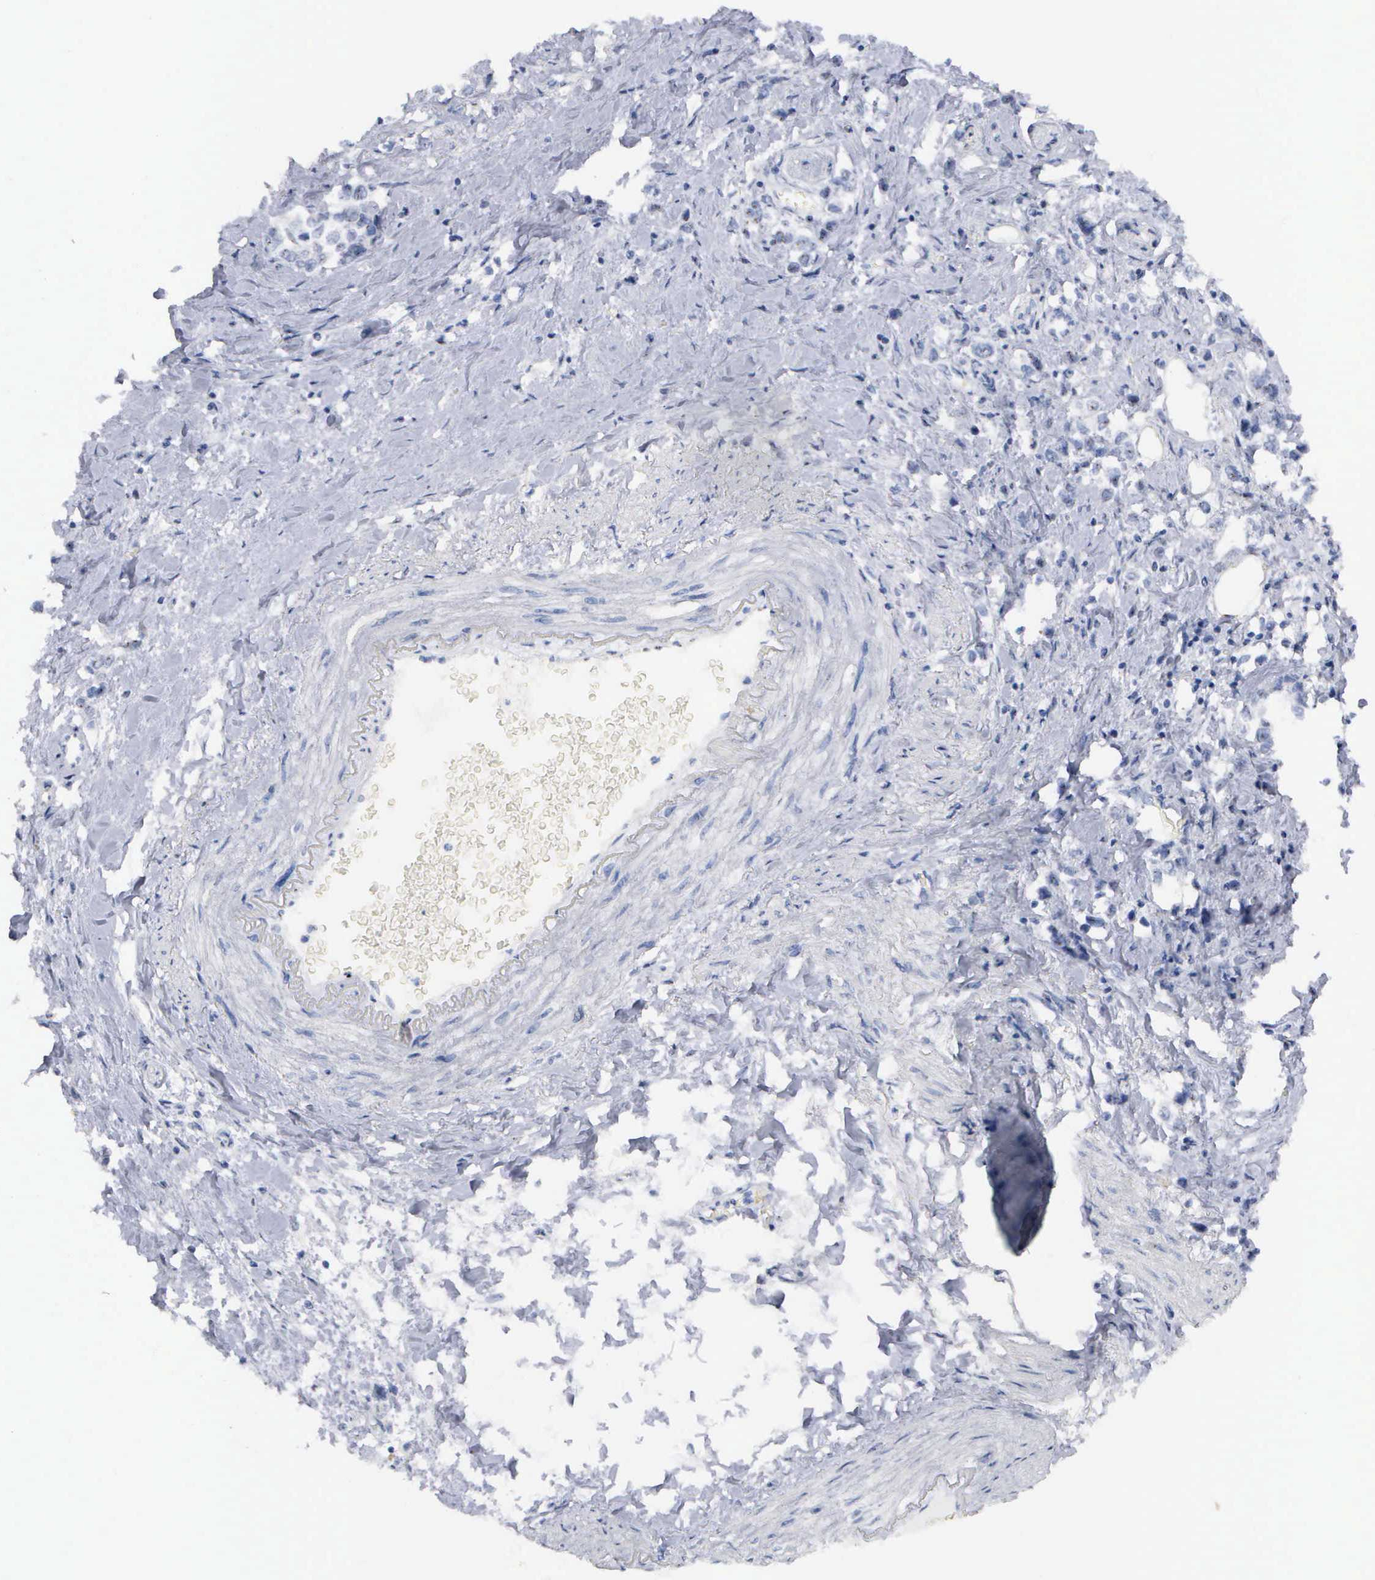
{"staining": {"intensity": "negative", "quantity": "none", "location": "none"}, "tissue": "stomach cancer", "cell_type": "Tumor cells", "image_type": "cancer", "snomed": [{"axis": "morphology", "description": "Adenocarcinoma, NOS"}, {"axis": "topography", "description": "Stomach, upper"}], "caption": "There is no significant positivity in tumor cells of stomach adenocarcinoma.", "gene": "ASPHD2", "patient": {"sex": "male", "age": 76}}